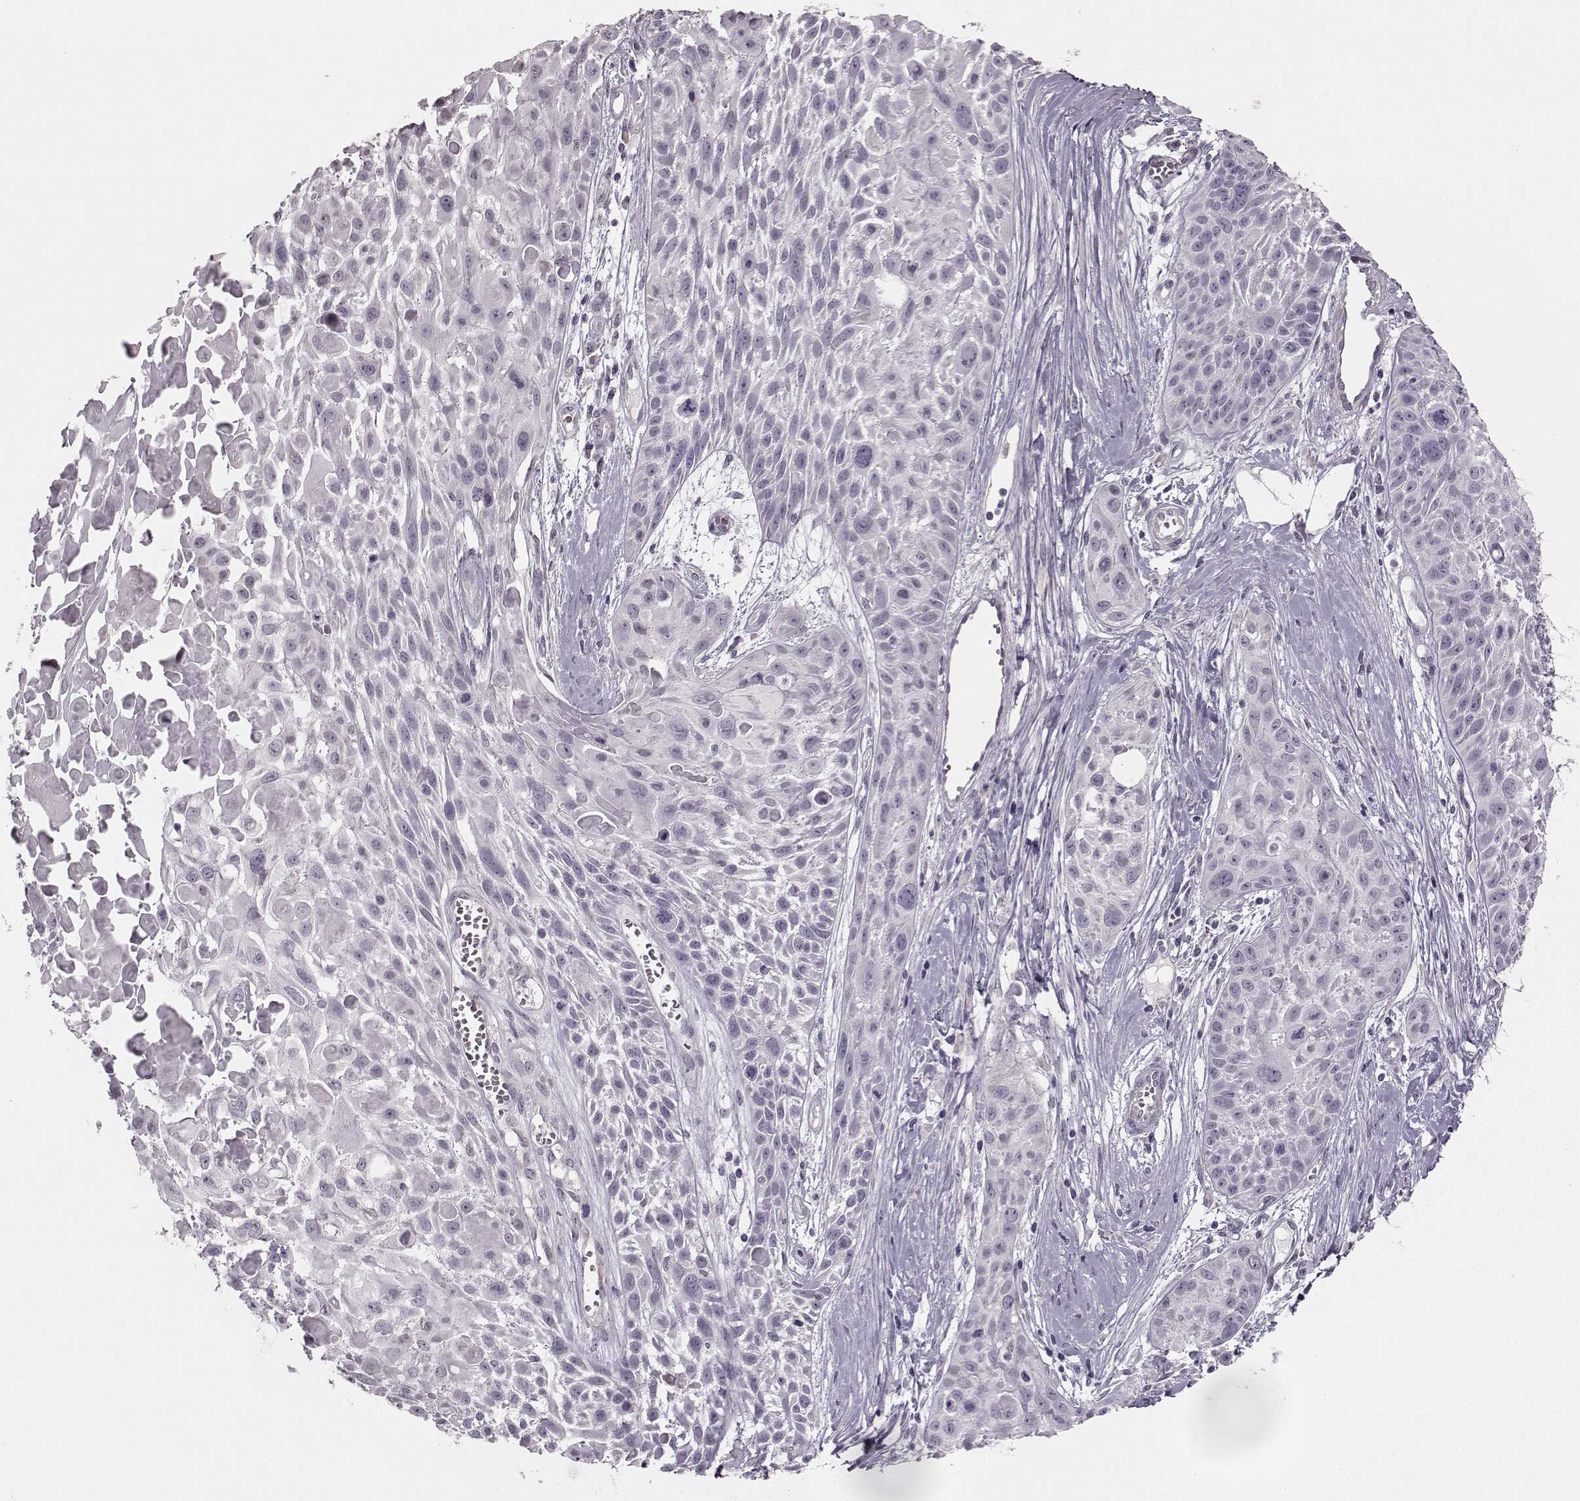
{"staining": {"intensity": "negative", "quantity": "none", "location": "none"}, "tissue": "skin cancer", "cell_type": "Tumor cells", "image_type": "cancer", "snomed": [{"axis": "morphology", "description": "Squamous cell carcinoma, NOS"}, {"axis": "topography", "description": "Skin"}, {"axis": "topography", "description": "Anal"}], "caption": "Immunohistochemistry photomicrograph of neoplastic tissue: human squamous cell carcinoma (skin) stained with DAB displays no significant protein staining in tumor cells.", "gene": "MAP6D1", "patient": {"sex": "female", "age": 75}}